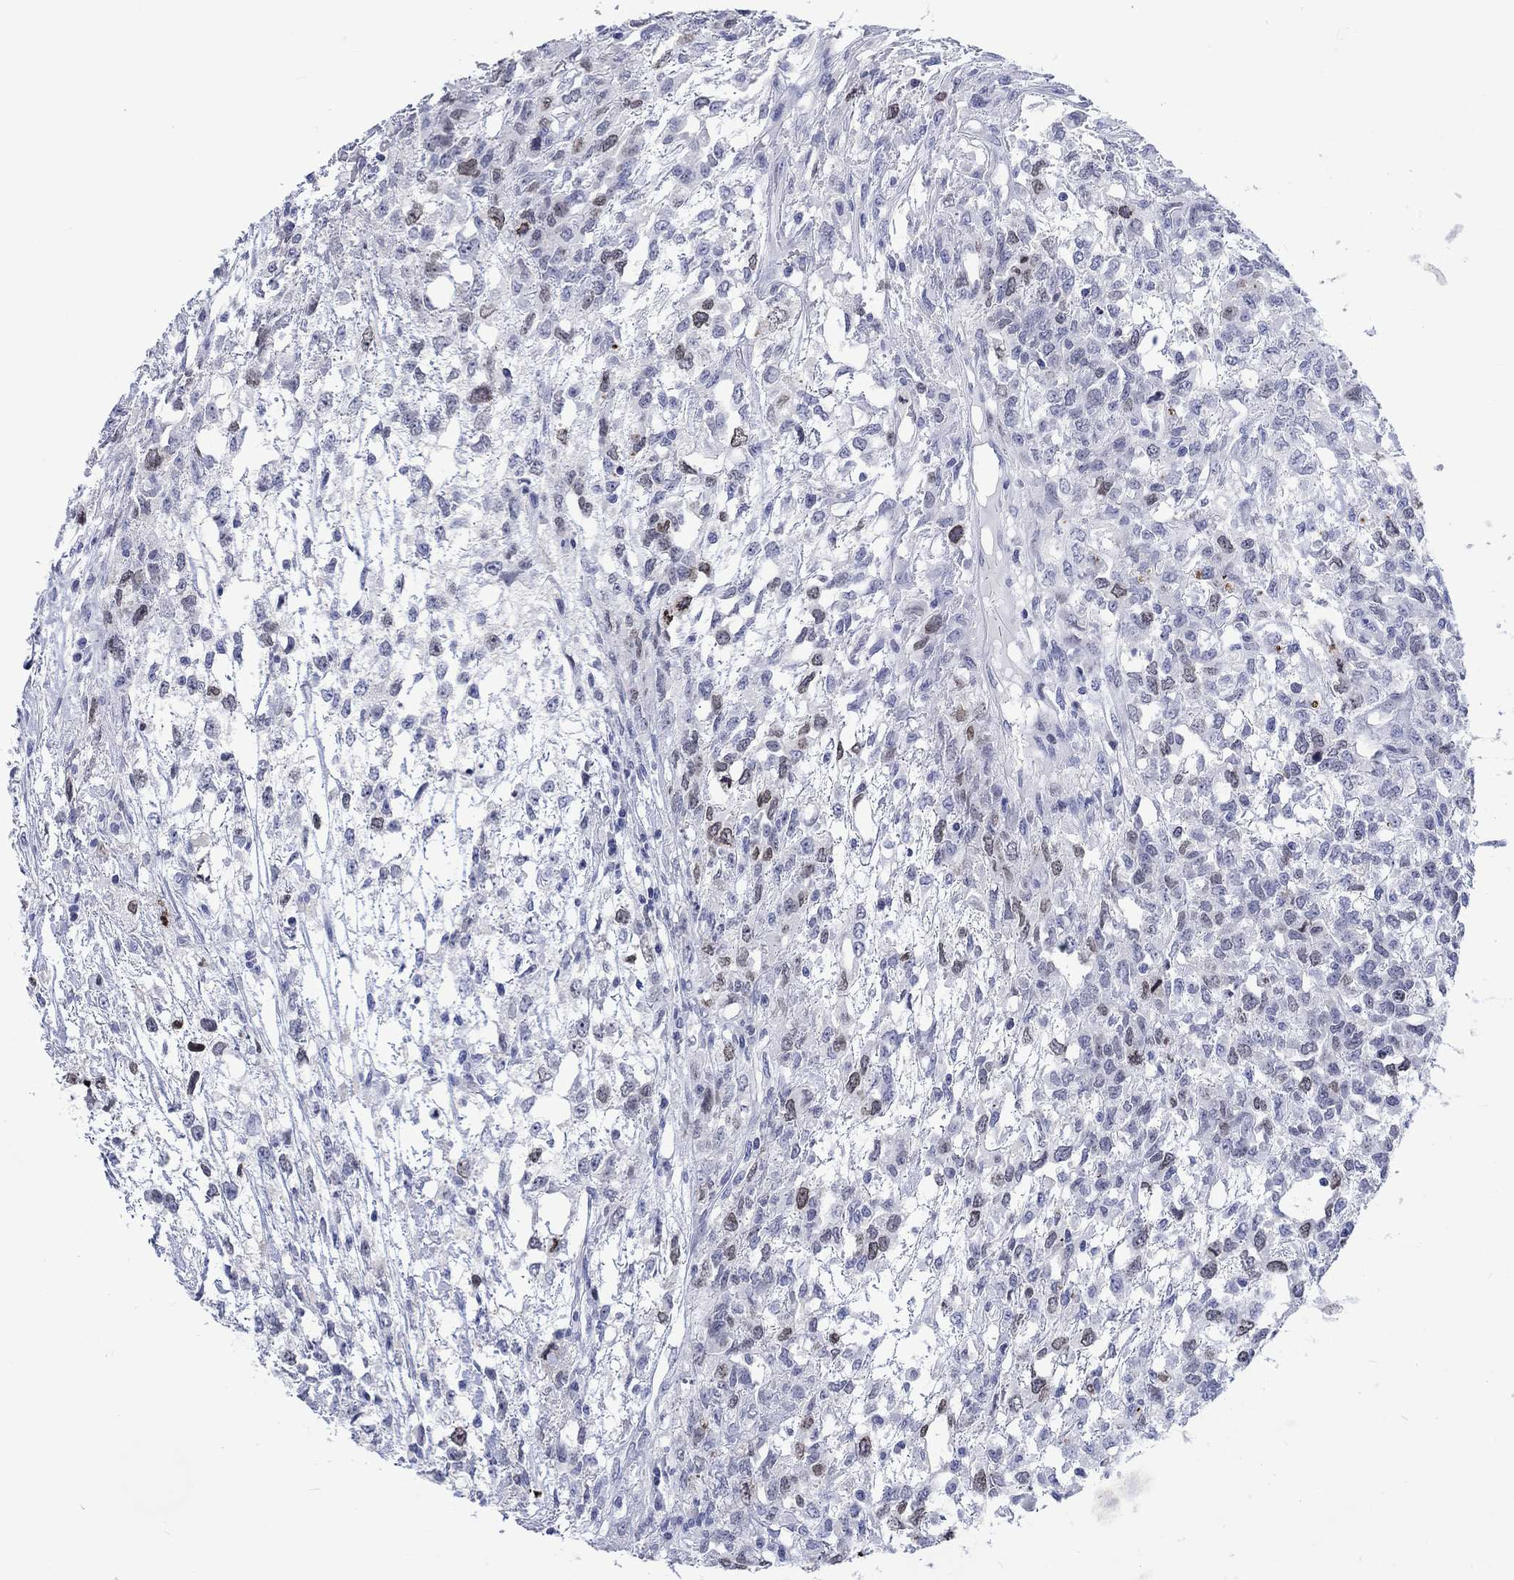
{"staining": {"intensity": "moderate", "quantity": "<25%", "location": "nuclear"}, "tissue": "testis cancer", "cell_type": "Tumor cells", "image_type": "cancer", "snomed": [{"axis": "morphology", "description": "Seminoma, NOS"}, {"axis": "topography", "description": "Testis"}], "caption": "Immunohistochemistry micrograph of neoplastic tissue: testis cancer (seminoma) stained using immunohistochemistry (IHC) exhibits low levels of moderate protein expression localized specifically in the nuclear of tumor cells, appearing as a nuclear brown color.", "gene": "CDCA2", "patient": {"sex": "male", "age": 52}}